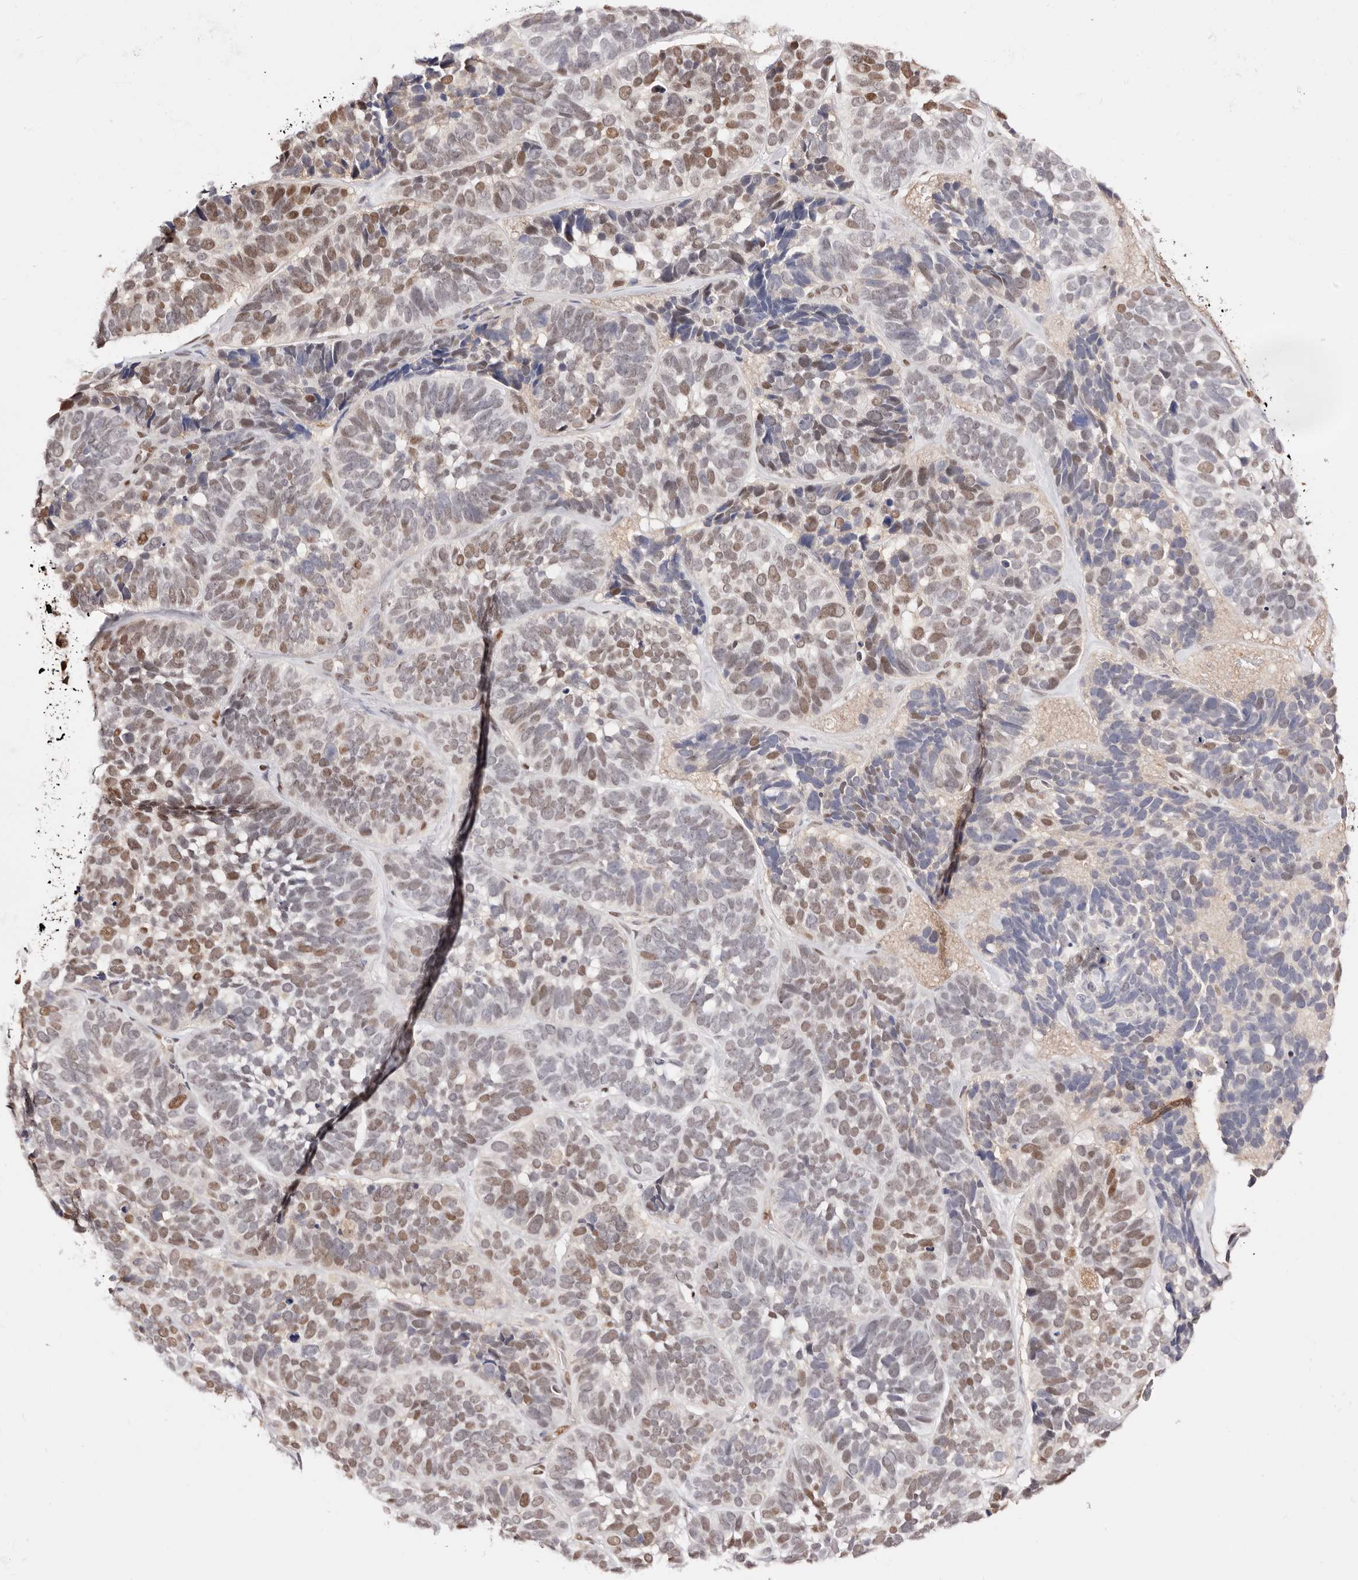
{"staining": {"intensity": "moderate", "quantity": "25%-75%", "location": "nuclear"}, "tissue": "skin cancer", "cell_type": "Tumor cells", "image_type": "cancer", "snomed": [{"axis": "morphology", "description": "Basal cell carcinoma"}, {"axis": "topography", "description": "Skin"}], "caption": "High-power microscopy captured an IHC image of skin cancer, revealing moderate nuclear staining in approximately 25%-75% of tumor cells.", "gene": "TKT", "patient": {"sex": "male", "age": 62}}